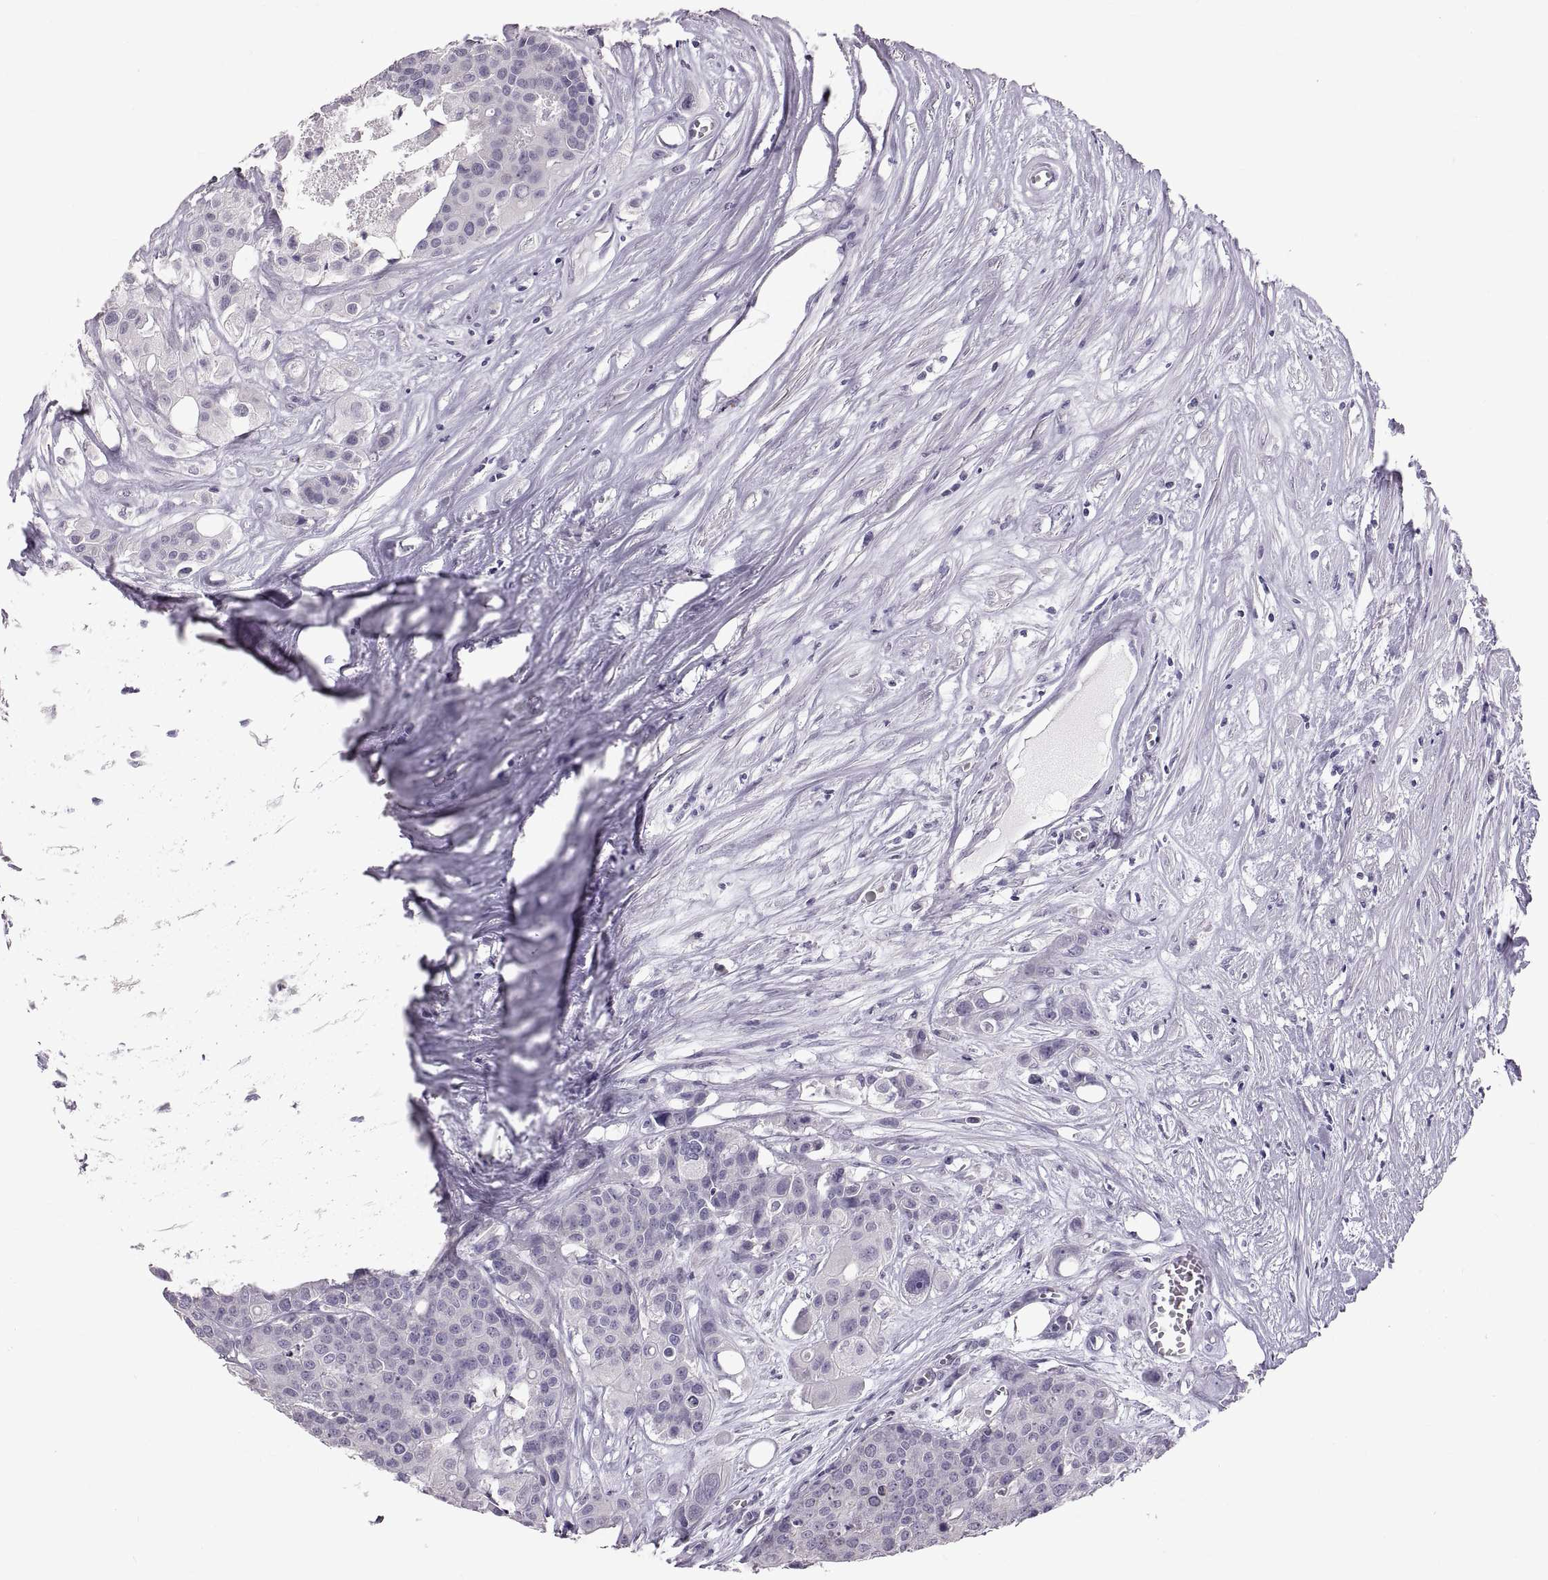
{"staining": {"intensity": "negative", "quantity": "none", "location": "none"}, "tissue": "carcinoid", "cell_type": "Tumor cells", "image_type": "cancer", "snomed": [{"axis": "morphology", "description": "Carcinoid, malignant, NOS"}, {"axis": "topography", "description": "Colon"}], "caption": "Tumor cells are negative for protein expression in human carcinoid.", "gene": "SPACDR", "patient": {"sex": "male", "age": 81}}